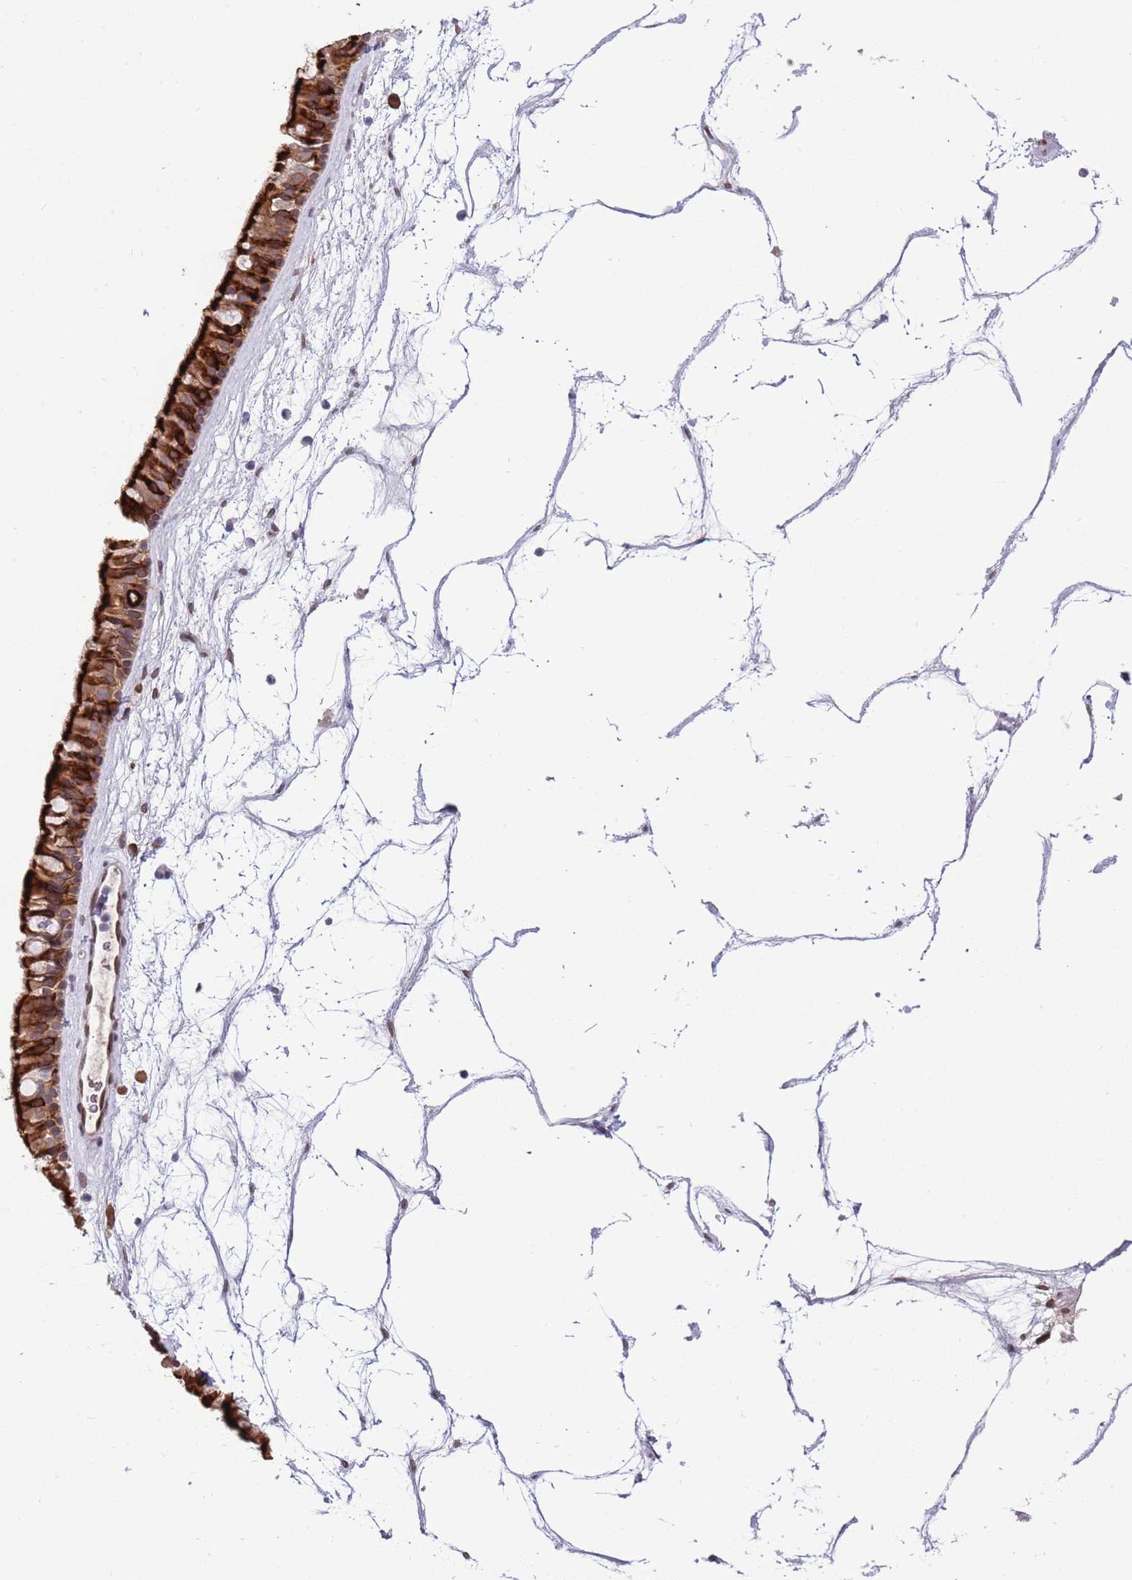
{"staining": {"intensity": "strong", "quantity": ">75%", "location": "cytoplasmic/membranous"}, "tissue": "nasopharynx", "cell_type": "Respiratory epithelial cells", "image_type": "normal", "snomed": [{"axis": "morphology", "description": "Normal tissue, NOS"}, {"axis": "topography", "description": "Nasopharynx"}], "caption": "An image of human nasopharynx stained for a protein demonstrates strong cytoplasmic/membranous brown staining in respiratory epithelial cells. (DAB = brown stain, brightfield microscopy at high magnification).", "gene": "ZNF665", "patient": {"sex": "male", "age": 64}}